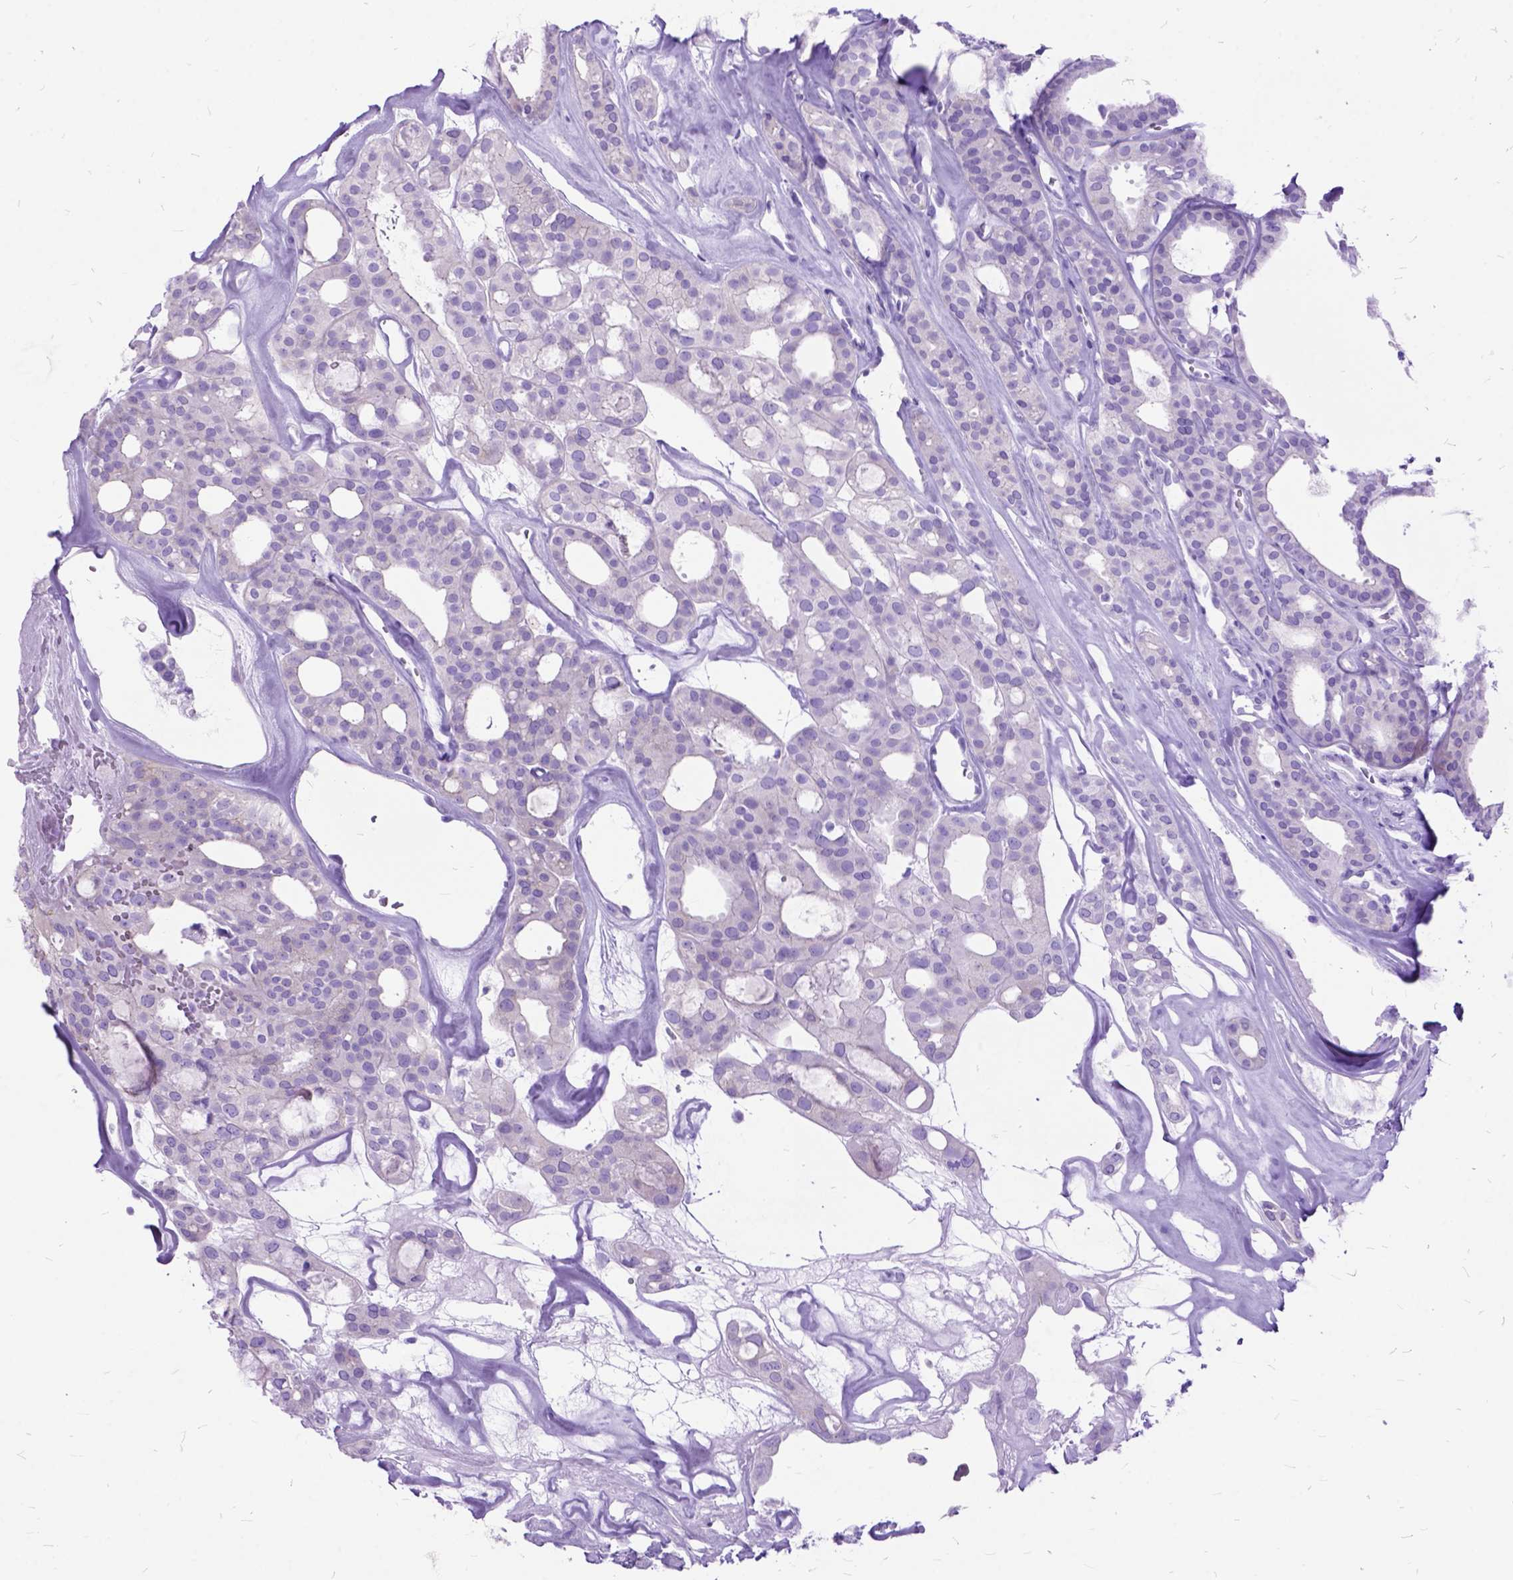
{"staining": {"intensity": "negative", "quantity": "none", "location": "none"}, "tissue": "thyroid cancer", "cell_type": "Tumor cells", "image_type": "cancer", "snomed": [{"axis": "morphology", "description": "Follicular adenoma carcinoma, NOS"}, {"axis": "topography", "description": "Thyroid gland"}], "caption": "An image of thyroid follicular adenoma carcinoma stained for a protein exhibits no brown staining in tumor cells.", "gene": "DNAH2", "patient": {"sex": "male", "age": 75}}